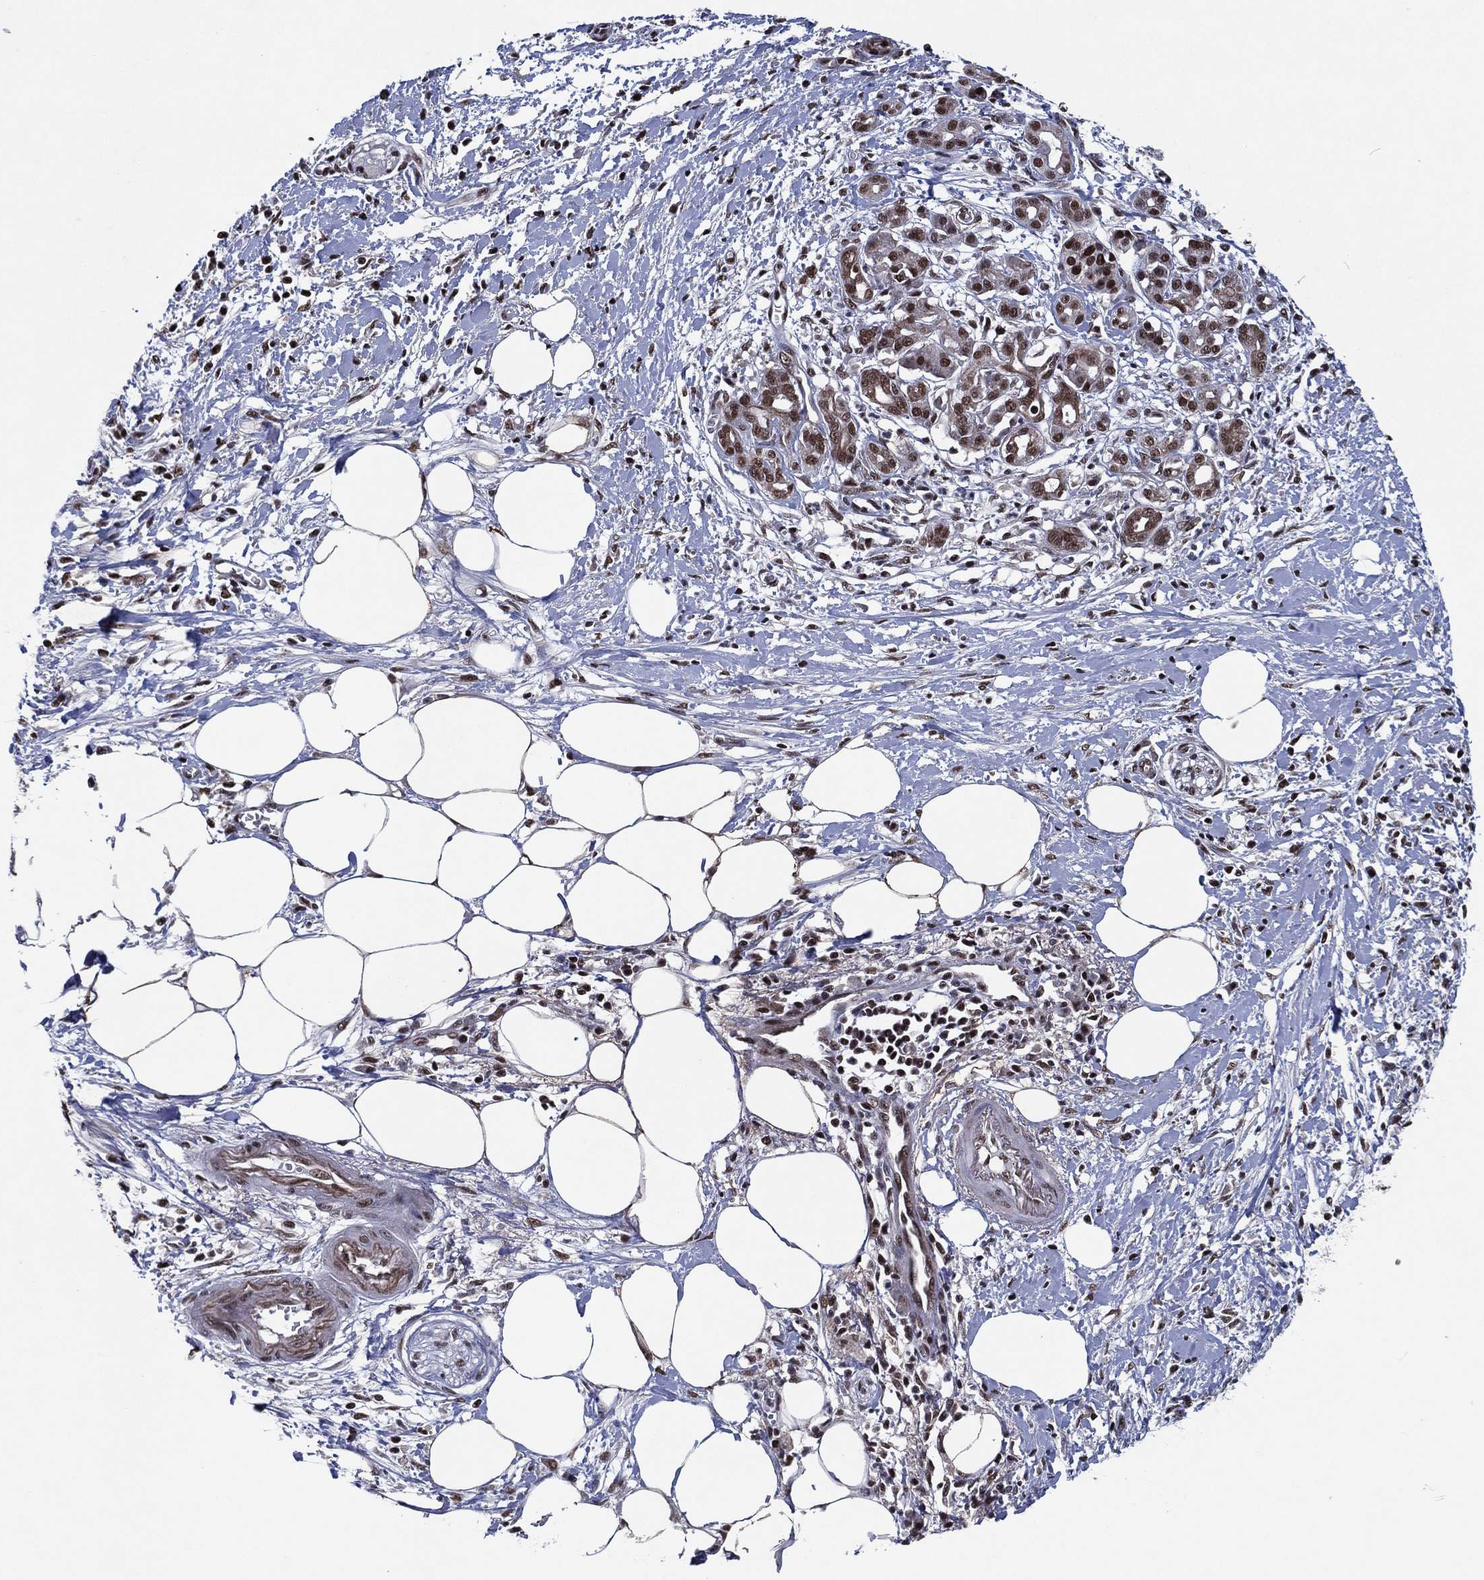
{"staining": {"intensity": "moderate", "quantity": "25%-75%", "location": "nuclear"}, "tissue": "pancreatic cancer", "cell_type": "Tumor cells", "image_type": "cancer", "snomed": [{"axis": "morphology", "description": "Adenocarcinoma, NOS"}, {"axis": "topography", "description": "Pancreas"}], "caption": "Pancreatic cancer stained with DAB (3,3'-diaminobenzidine) immunohistochemistry exhibits medium levels of moderate nuclear staining in about 25%-75% of tumor cells. (DAB IHC with brightfield microscopy, high magnification).", "gene": "ZBTB42", "patient": {"sex": "male", "age": 72}}